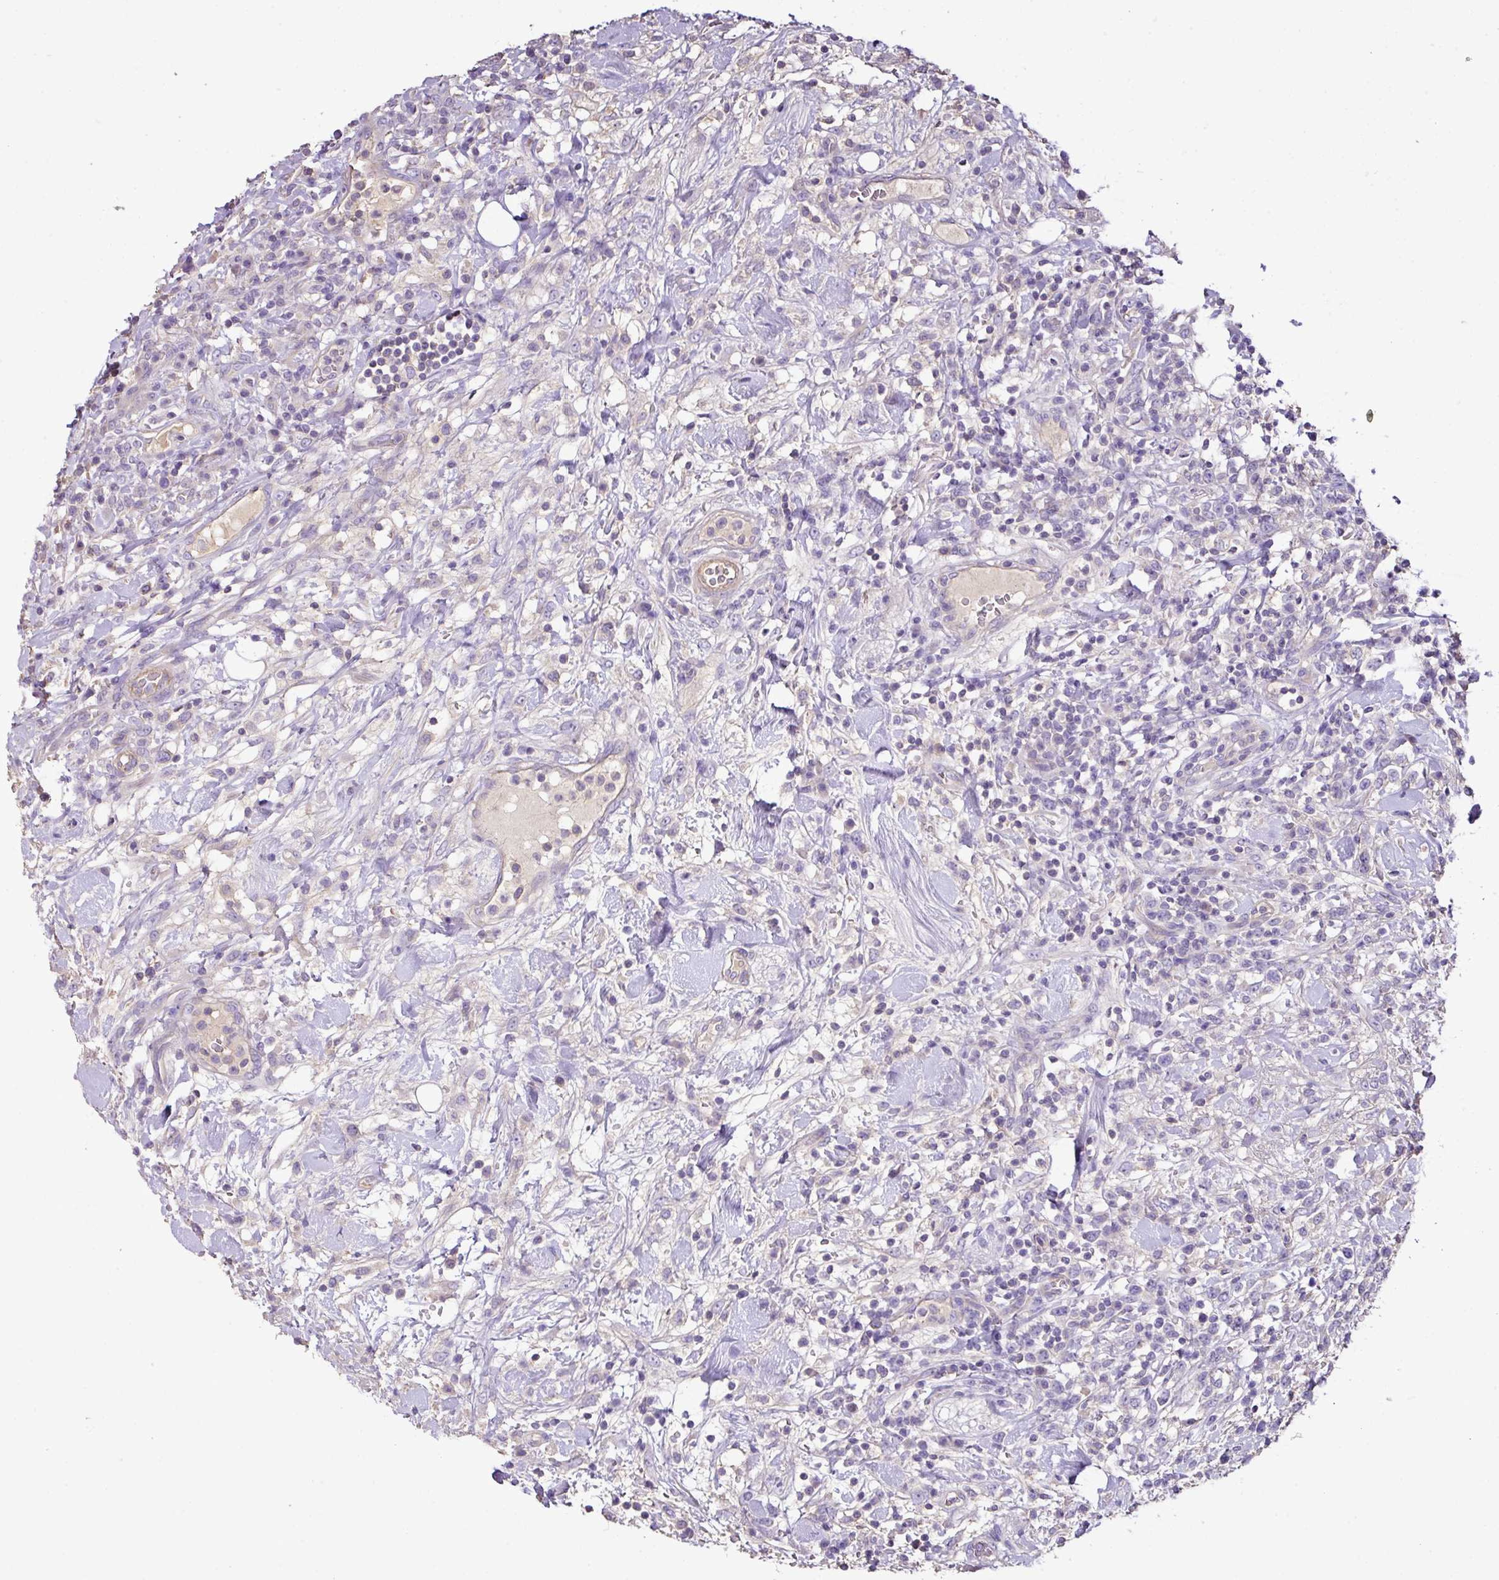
{"staining": {"intensity": "negative", "quantity": "none", "location": "none"}, "tissue": "lymphoma", "cell_type": "Tumor cells", "image_type": "cancer", "snomed": [{"axis": "morphology", "description": "Malignant lymphoma, non-Hodgkin's type, High grade"}, {"axis": "topography", "description": "Colon"}], "caption": "Immunohistochemistry of lymphoma shows no positivity in tumor cells.", "gene": "AGR3", "patient": {"sex": "female", "age": 53}}